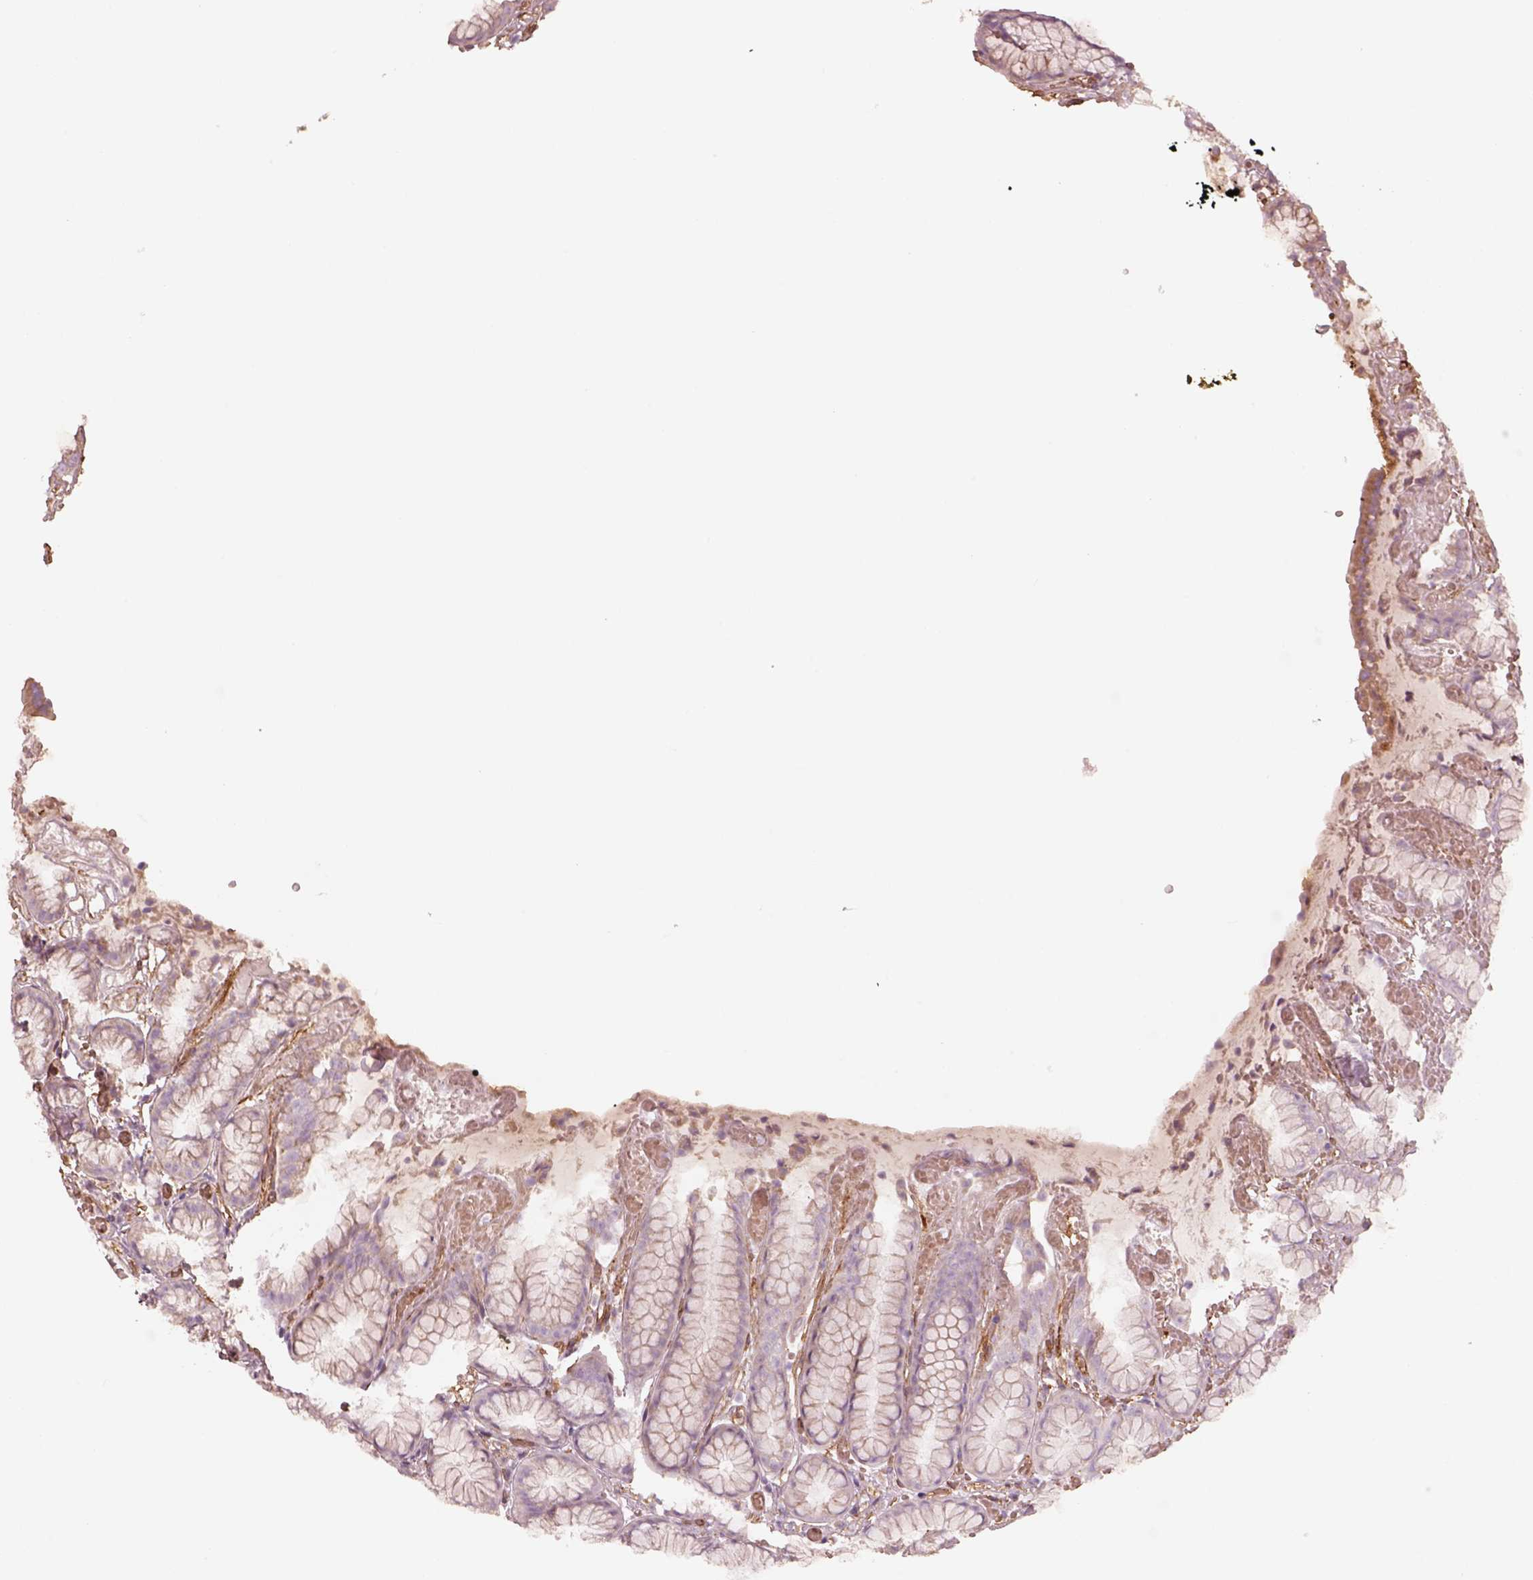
{"staining": {"intensity": "weak", "quantity": "<25%", "location": "cytoplasmic/membranous"}, "tissue": "stomach", "cell_type": "Glandular cells", "image_type": "normal", "snomed": [{"axis": "morphology", "description": "Normal tissue, NOS"}, {"axis": "topography", "description": "Stomach"}], "caption": "Benign stomach was stained to show a protein in brown. There is no significant staining in glandular cells.", "gene": "CRYM", "patient": {"sex": "male", "age": 70}}